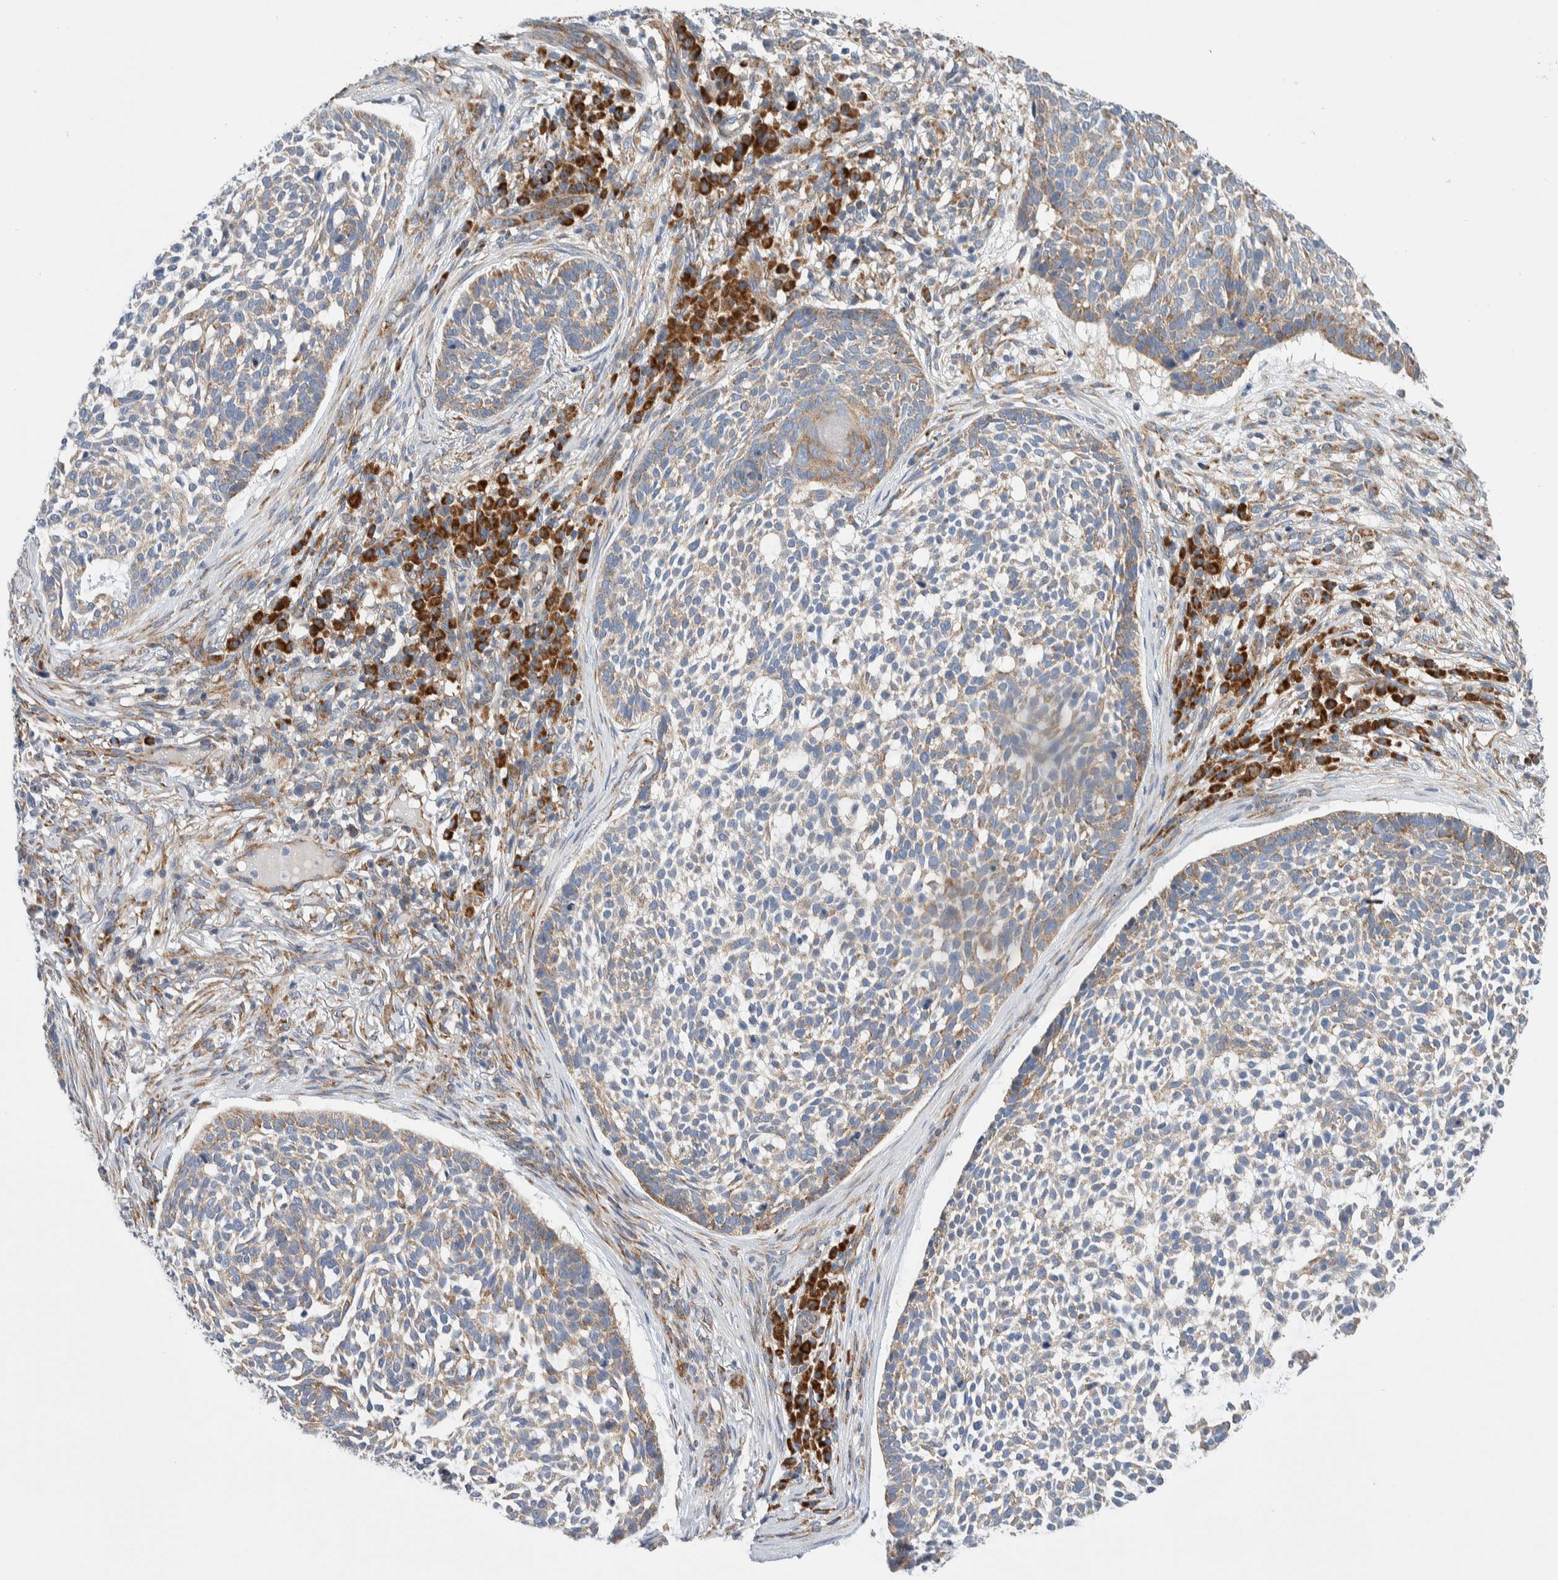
{"staining": {"intensity": "weak", "quantity": "<25%", "location": "cytoplasmic/membranous"}, "tissue": "skin cancer", "cell_type": "Tumor cells", "image_type": "cancer", "snomed": [{"axis": "morphology", "description": "Basal cell carcinoma"}, {"axis": "topography", "description": "Skin"}], "caption": "Skin basal cell carcinoma was stained to show a protein in brown. There is no significant positivity in tumor cells.", "gene": "RACK1", "patient": {"sex": "female", "age": 64}}